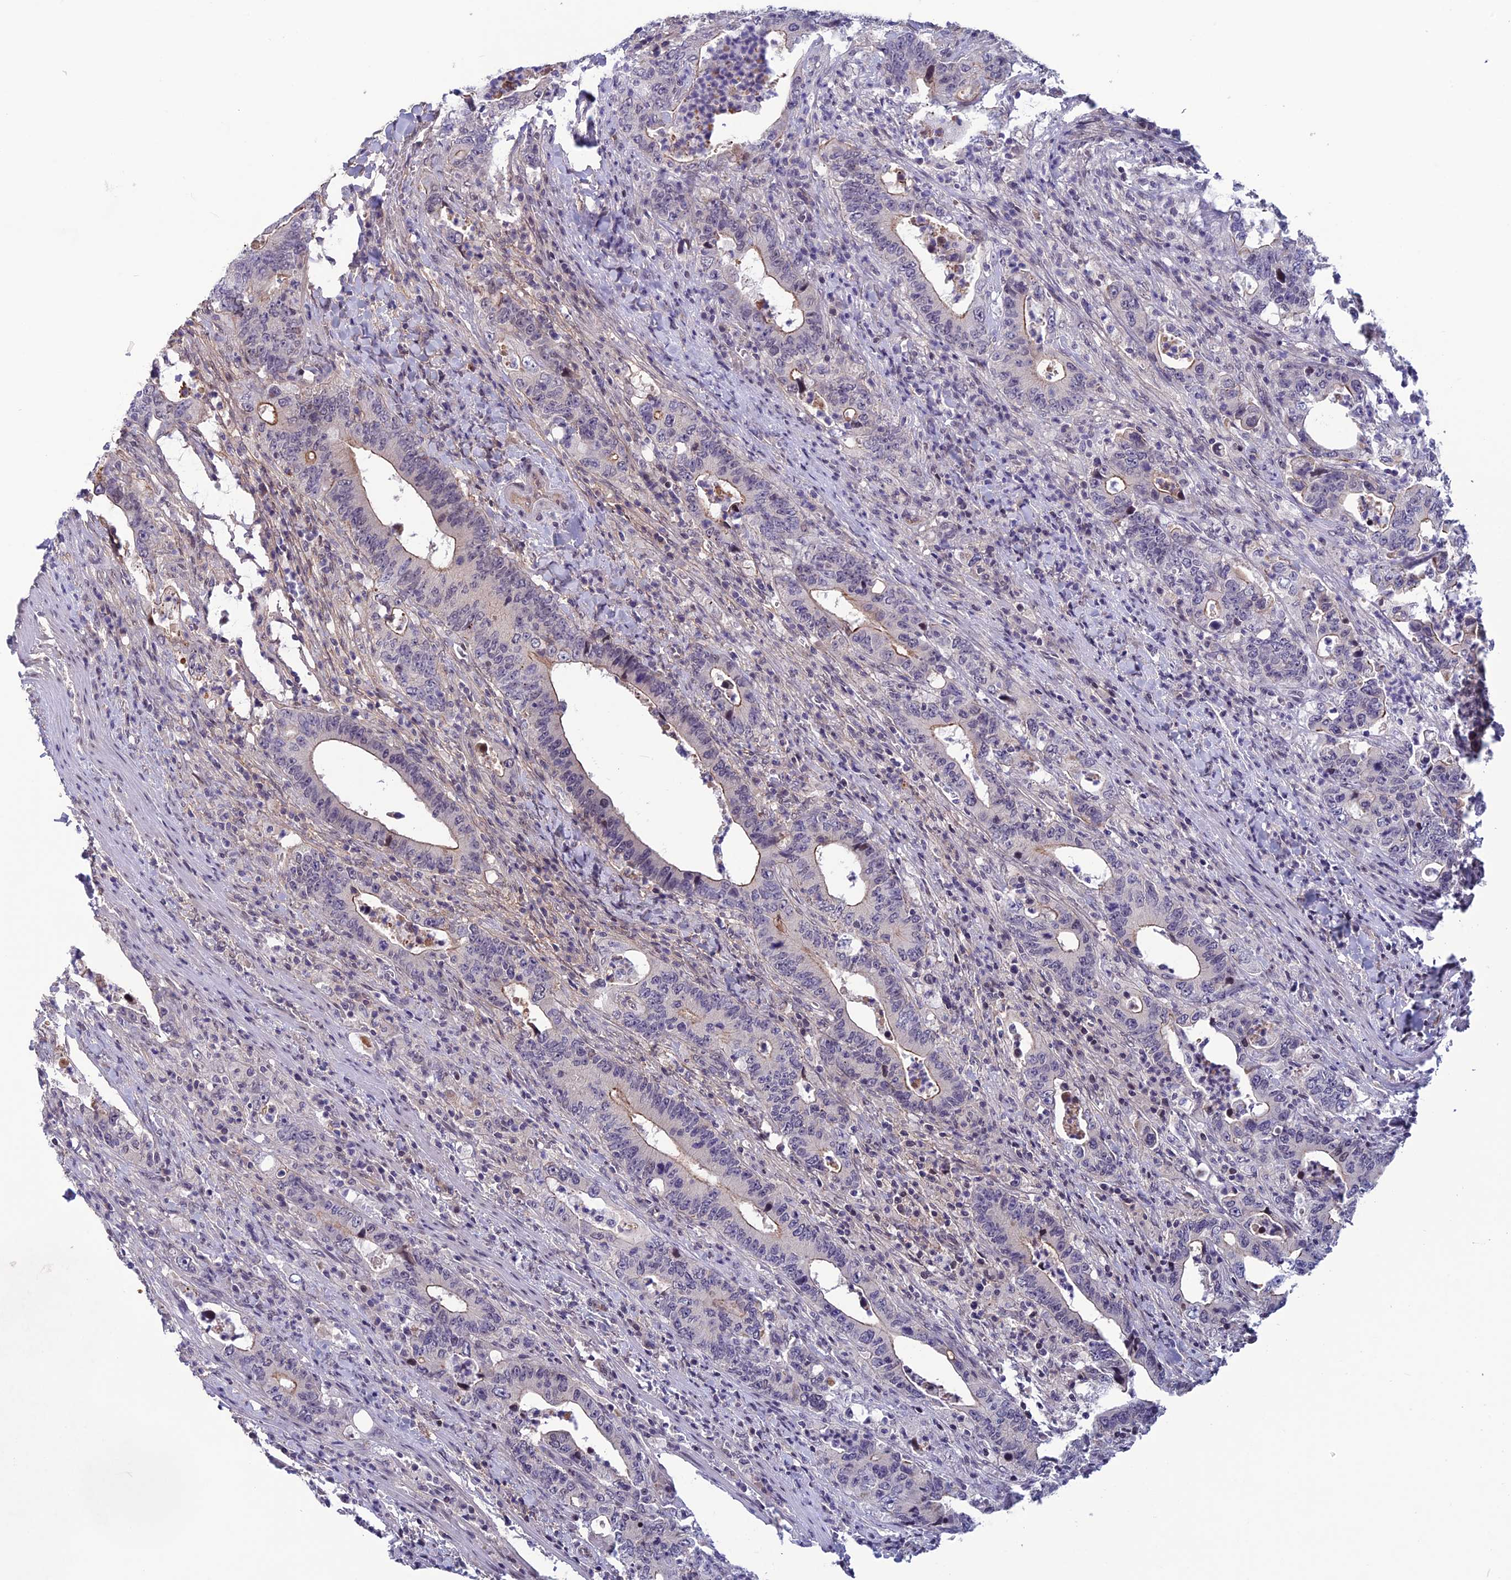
{"staining": {"intensity": "moderate", "quantity": "<25%", "location": "cytoplasmic/membranous"}, "tissue": "colorectal cancer", "cell_type": "Tumor cells", "image_type": "cancer", "snomed": [{"axis": "morphology", "description": "Adenocarcinoma, NOS"}, {"axis": "topography", "description": "Colon"}], "caption": "Brown immunohistochemical staining in colorectal cancer (adenocarcinoma) reveals moderate cytoplasmic/membranous expression in approximately <25% of tumor cells.", "gene": "FKBPL", "patient": {"sex": "female", "age": 75}}